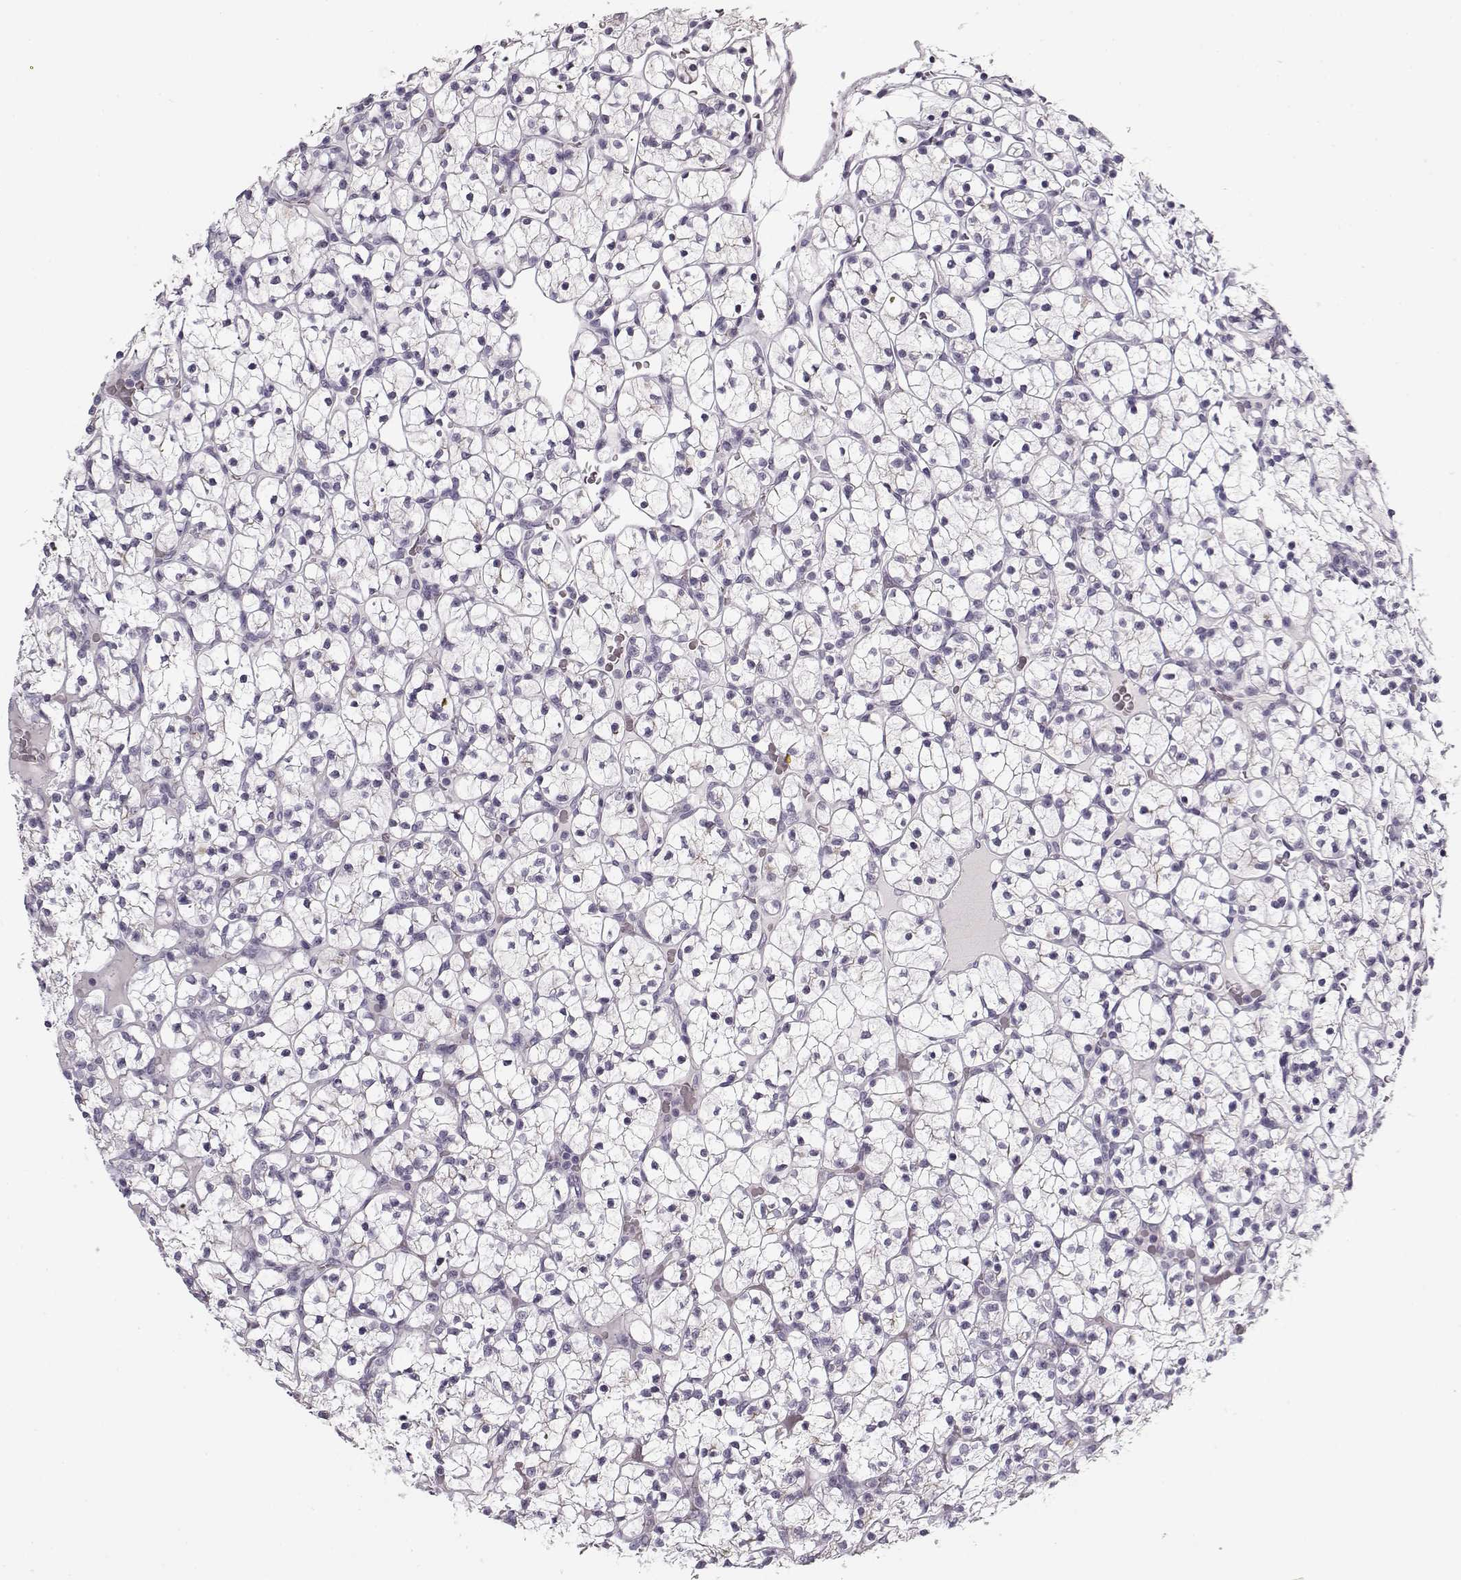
{"staining": {"intensity": "negative", "quantity": "none", "location": "none"}, "tissue": "renal cancer", "cell_type": "Tumor cells", "image_type": "cancer", "snomed": [{"axis": "morphology", "description": "Adenocarcinoma, NOS"}, {"axis": "topography", "description": "Kidney"}], "caption": "Tumor cells are negative for protein expression in human renal cancer.", "gene": "PNMT", "patient": {"sex": "female", "age": 89}}